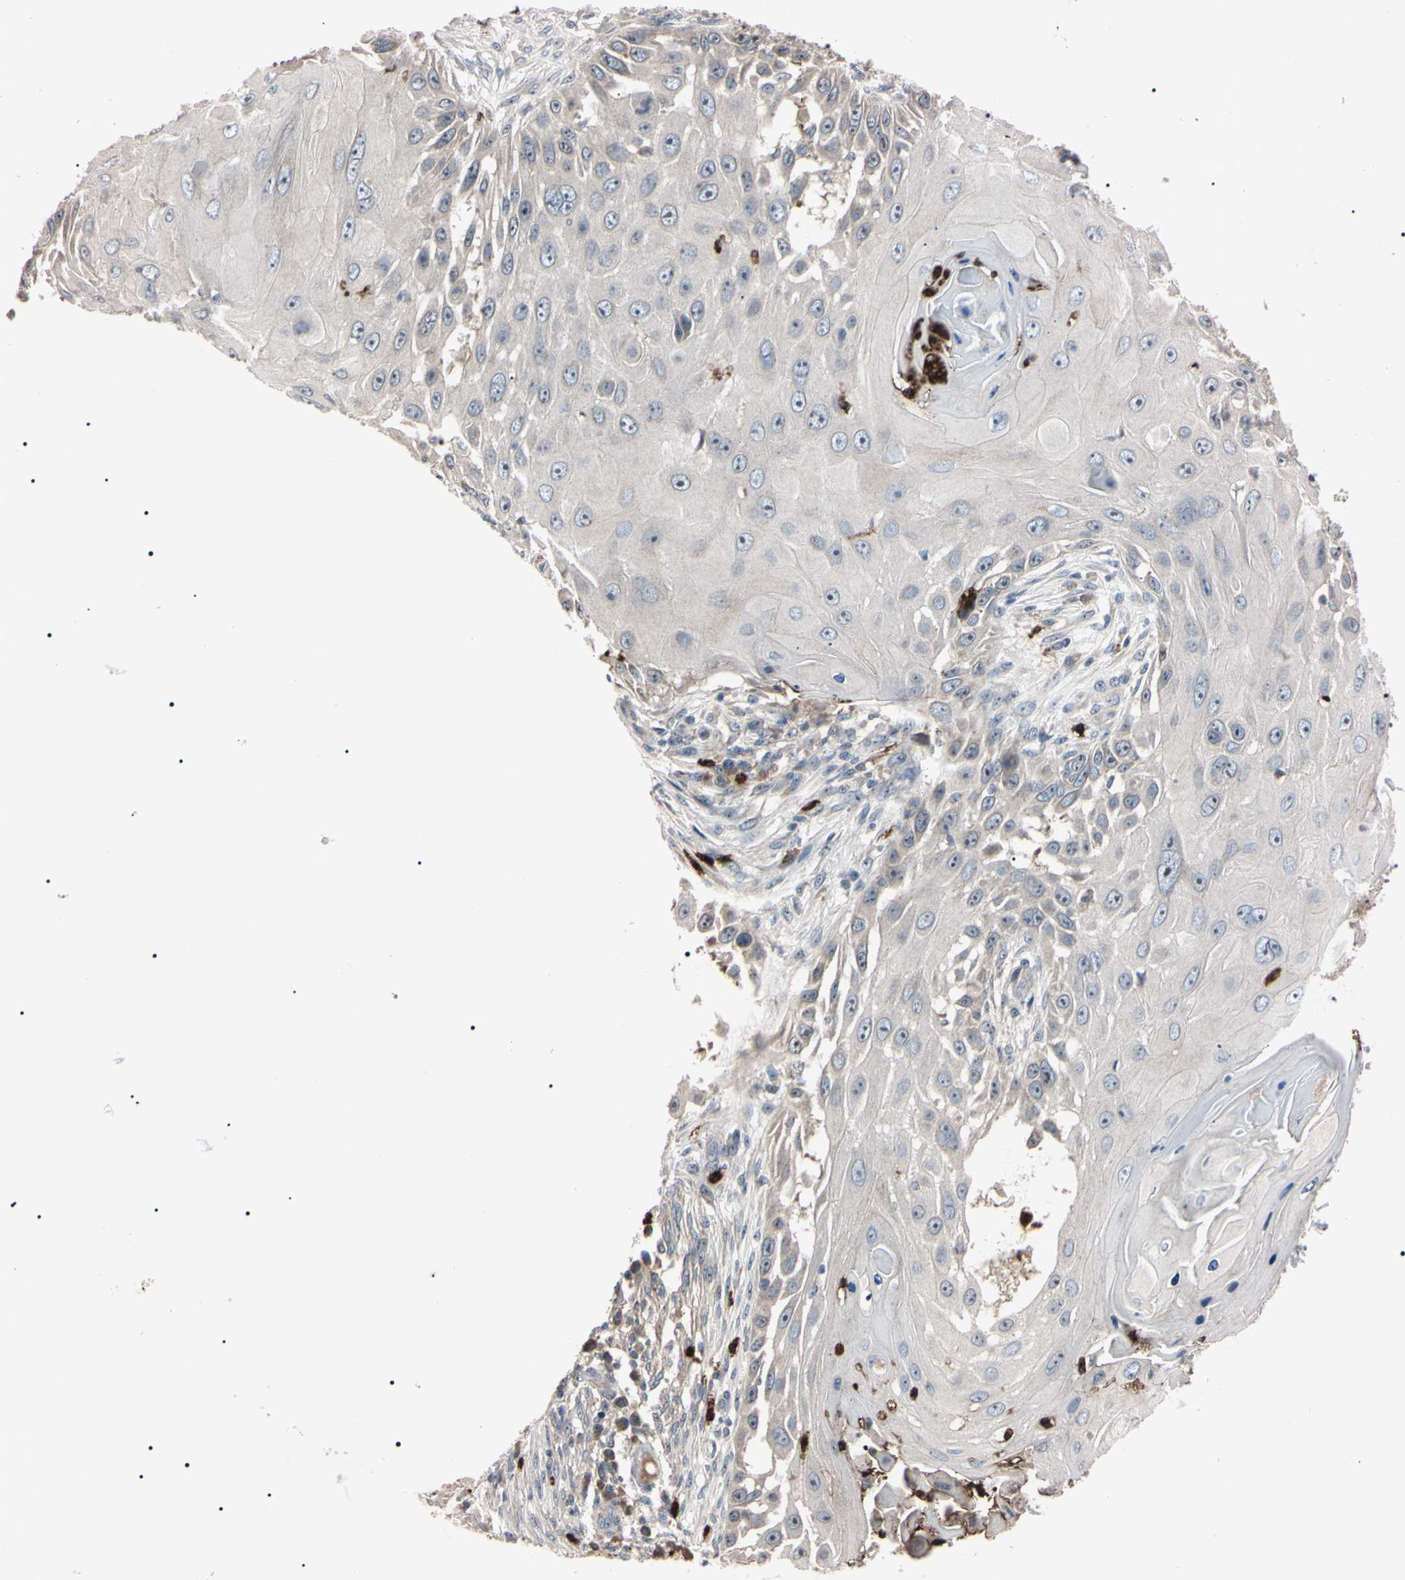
{"staining": {"intensity": "weak", "quantity": ">75%", "location": "cytoplasmic/membranous"}, "tissue": "skin cancer", "cell_type": "Tumor cells", "image_type": "cancer", "snomed": [{"axis": "morphology", "description": "Squamous cell carcinoma, NOS"}, {"axis": "topography", "description": "Skin"}], "caption": "DAB immunohistochemical staining of skin squamous cell carcinoma reveals weak cytoplasmic/membranous protein positivity in about >75% of tumor cells. (IHC, brightfield microscopy, high magnification).", "gene": "TRAF5", "patient": {"sex": "female", "age": 44}}